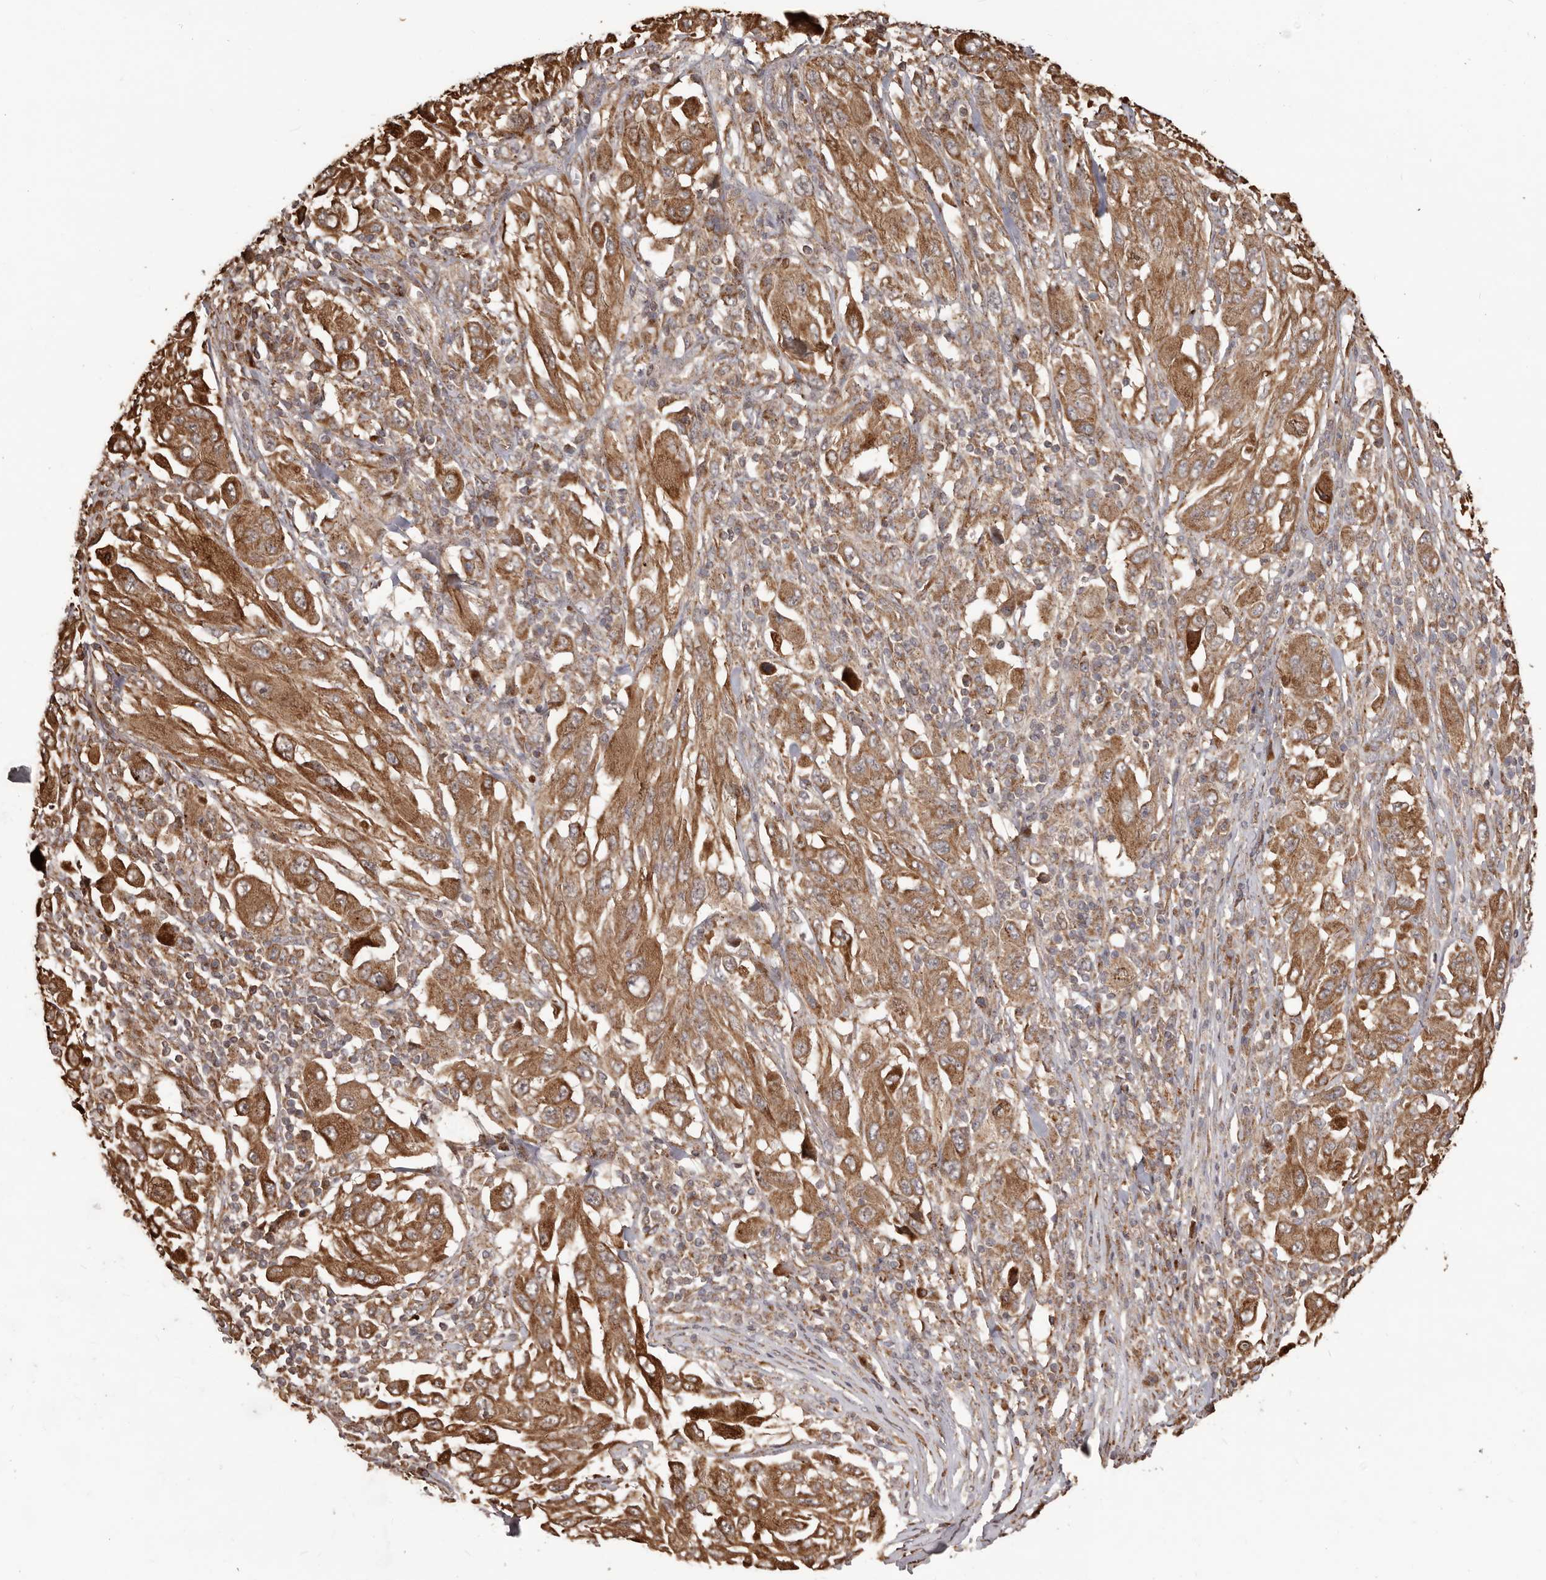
{"staining": {"intensity": "moderate", "quantity": ">75%", "location": "cytoplasmic/membranous"}, "tissue": "melanoma", "cell_type": "Tumor cells", "image_type": "cancer", "snomed": [{"axis": "morphology", "description": "Malignant melanoma, NOS"}, {"axis": "topography", "description": "Skin"}], "caption": "Immunohistochemistry of melanoma displays medium levels of moderate cytoplasmic/membranous staining in about >75% of tumor cells. The staining was performed using DAB (3,3'-diaminobenzidine), with brown indicating positive protein expression. Nuclei are stained blue with hematoxylin.", "gene": "MTO1", "patient": {"sex": "female", "age": 91}}